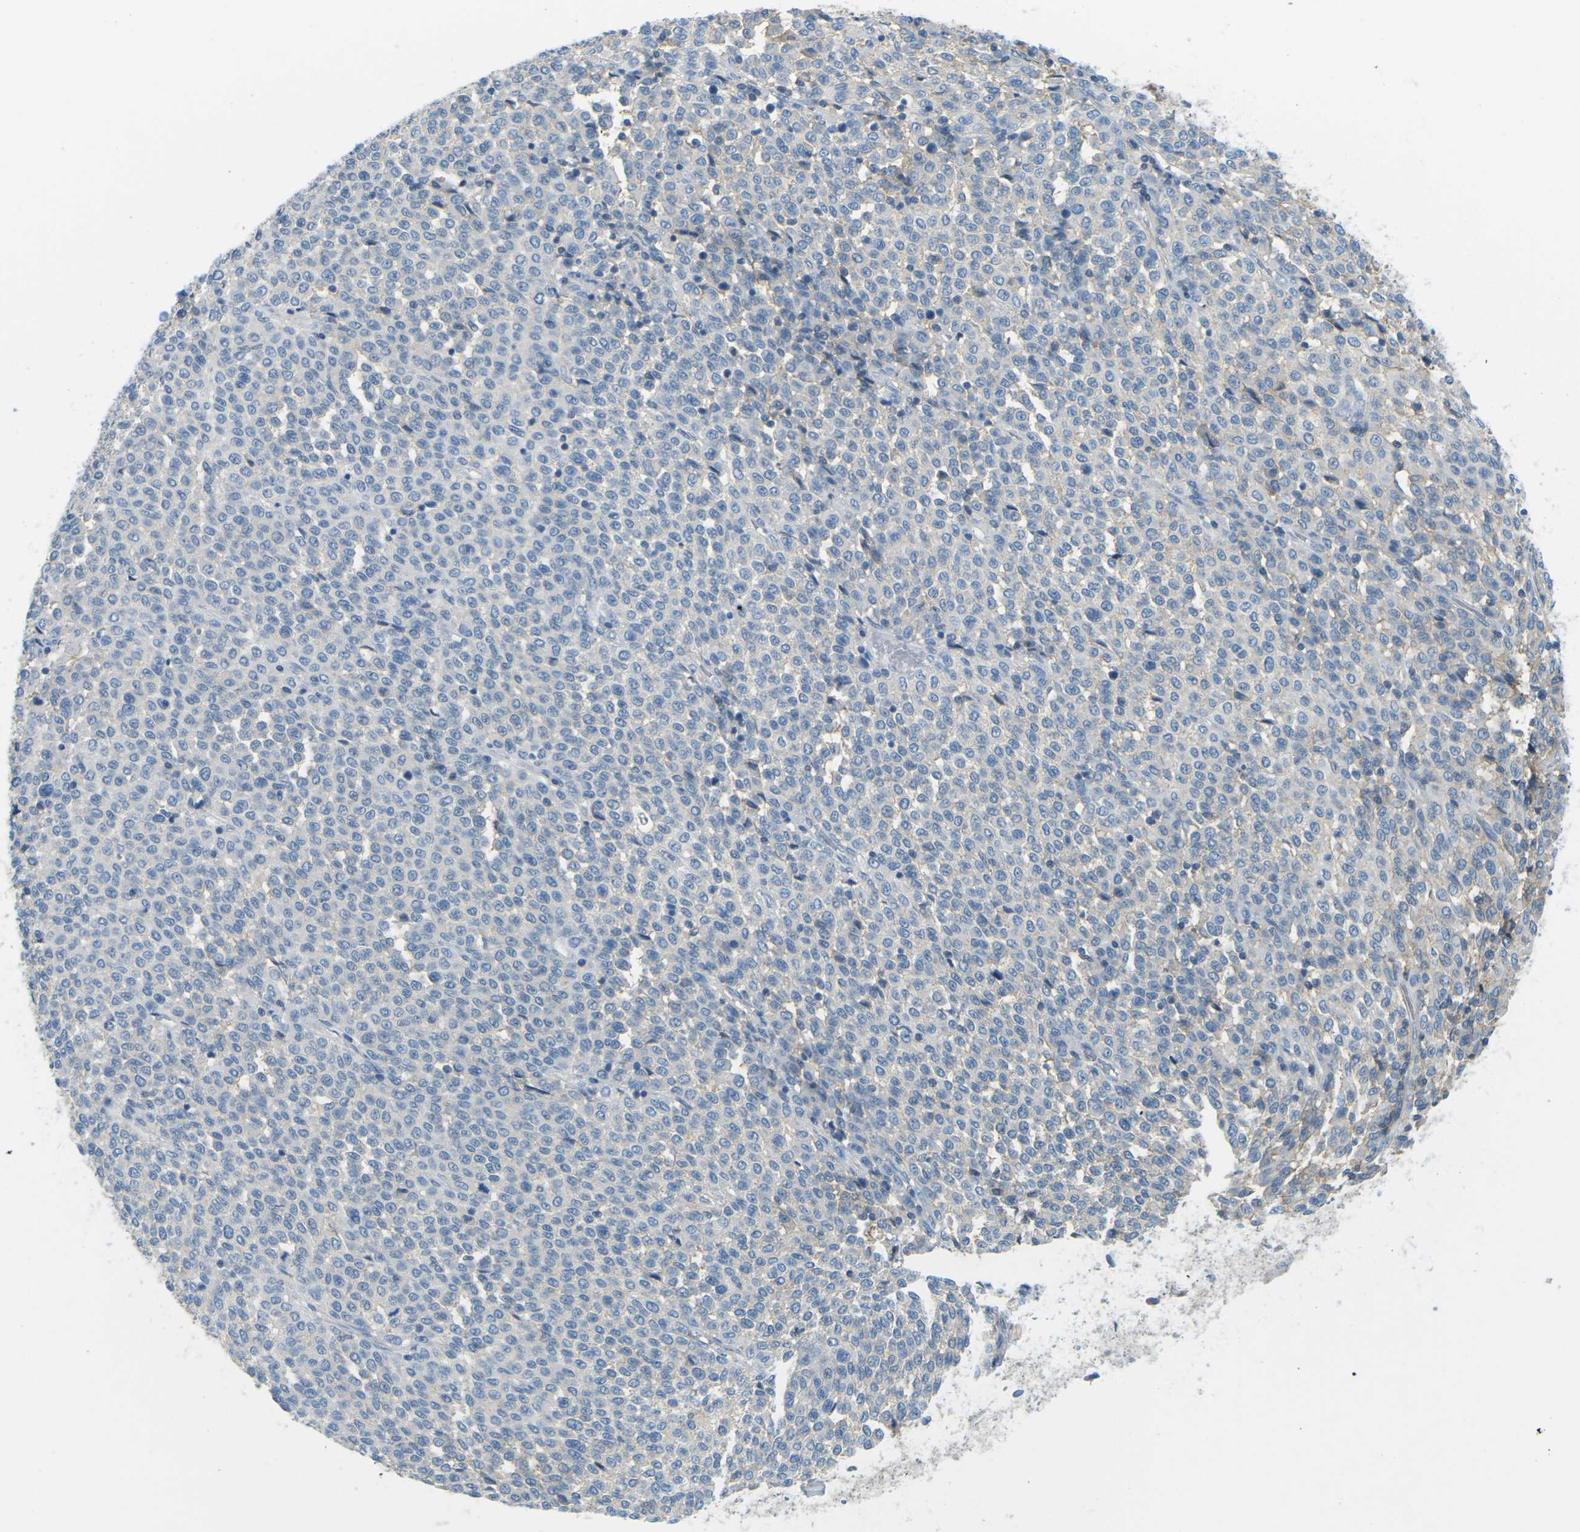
{"staining": {"intensity": "negative", "quantity": "none", "location": "none"}, "tissue": "melanoma", "cell_type": "Tumor cells", "image_type": "cancer", "snomed": [{"axis": "morphology", "description": "Malignant melanoma, Metastatic site"}, {"axis": "topography", "description": "Pancreas"}], "caption": "An immunohistochemistry (IHC) micrograph of melanoma is shown. There is no staining in tumor cells of melanoma.", "gene": "CD47", "patient": {"sex": "female", "age": 30}}